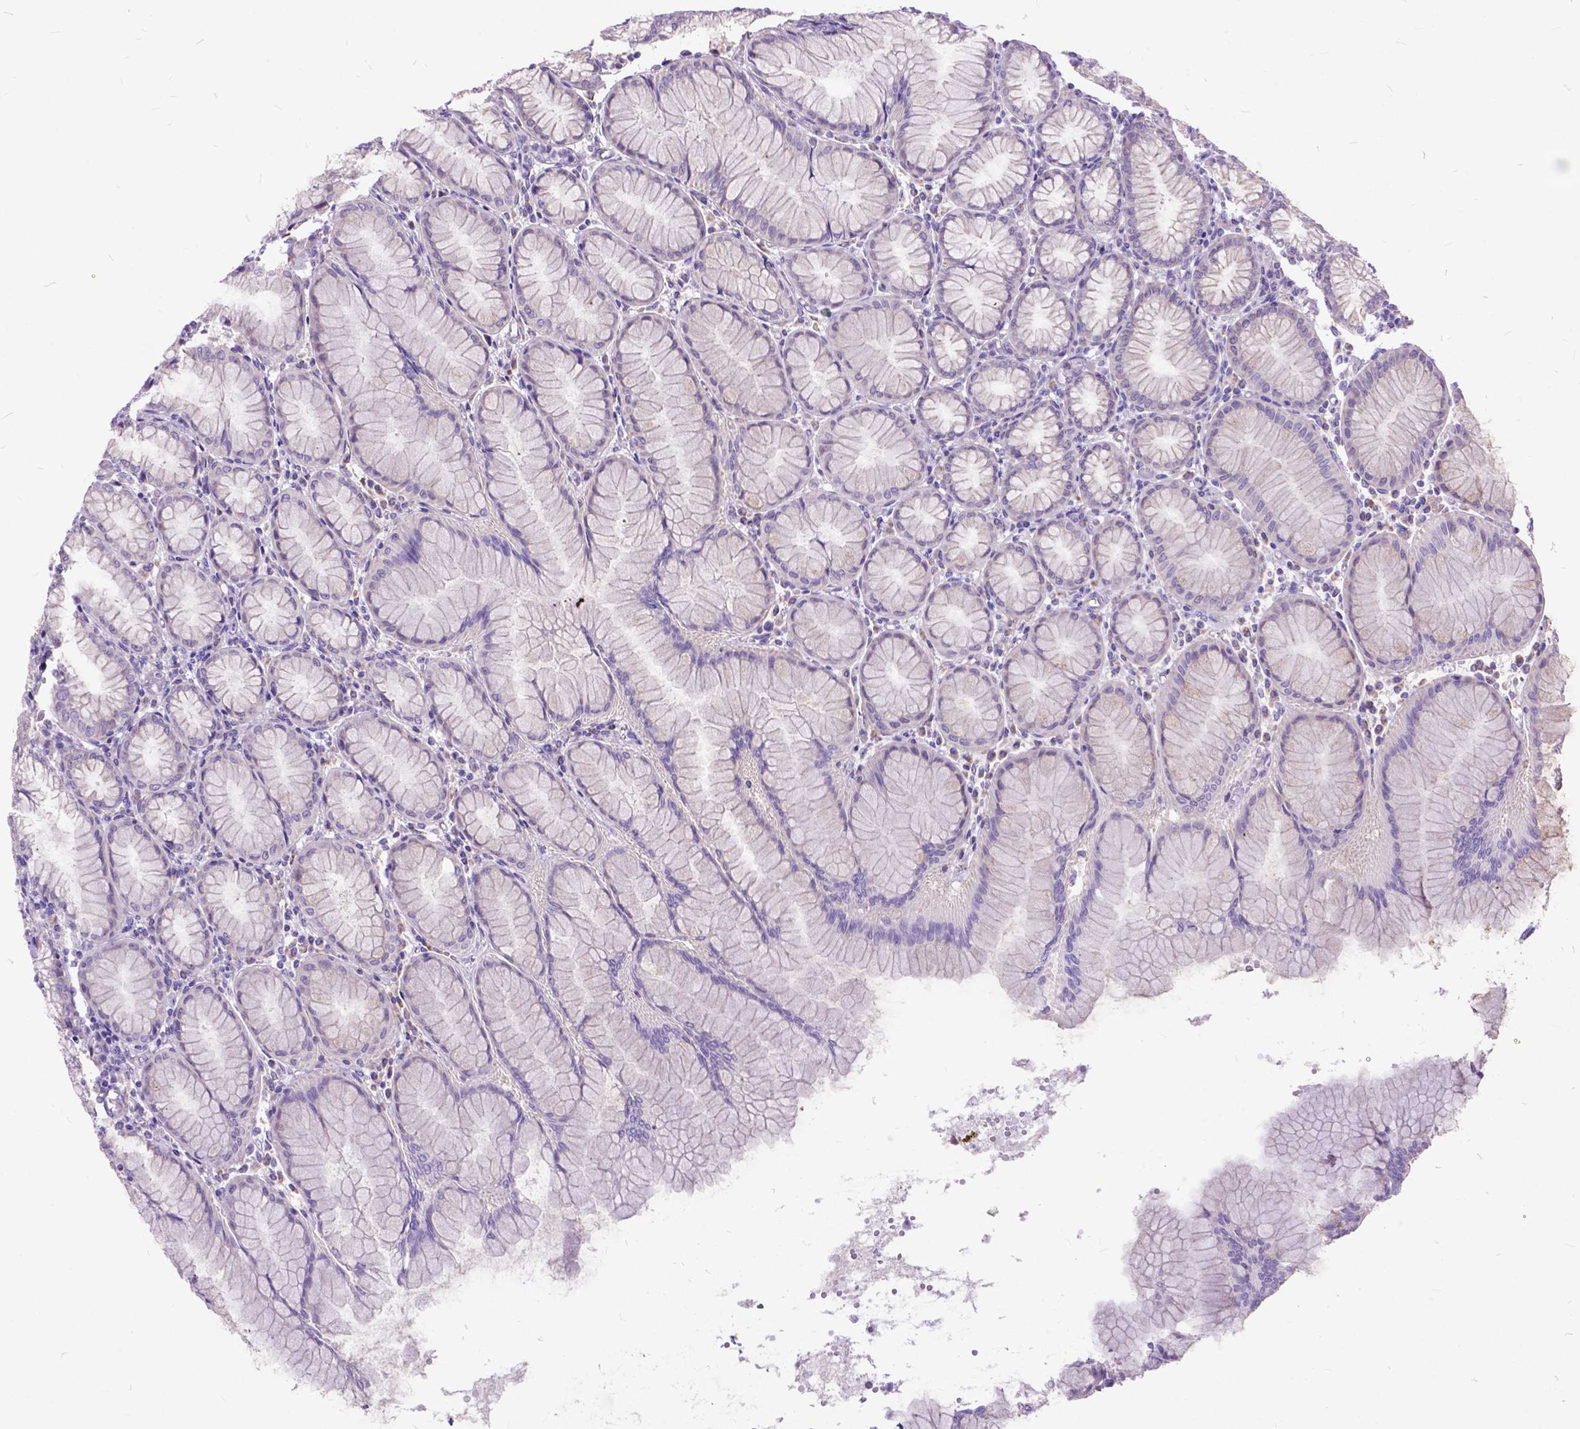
{"staining": {"intensity": "negative", "quantity": "none", "location": "none"}, "tissue": "stomach", "cell_type": "Glandular cells", "image_type": "normal", "snomed": [{"axis": "morphology", "description": "Normal tissue, NOS"}, {"axis": "topography", "description": "Stomach"}], "caption": "There is no significant positivity in glandular cells of stomach. (DAB (3,3'-diaminobenzidine) IHC, high magnification).", "gene": "CTAG2", "patient": {"sex": "female", "age": 57}}